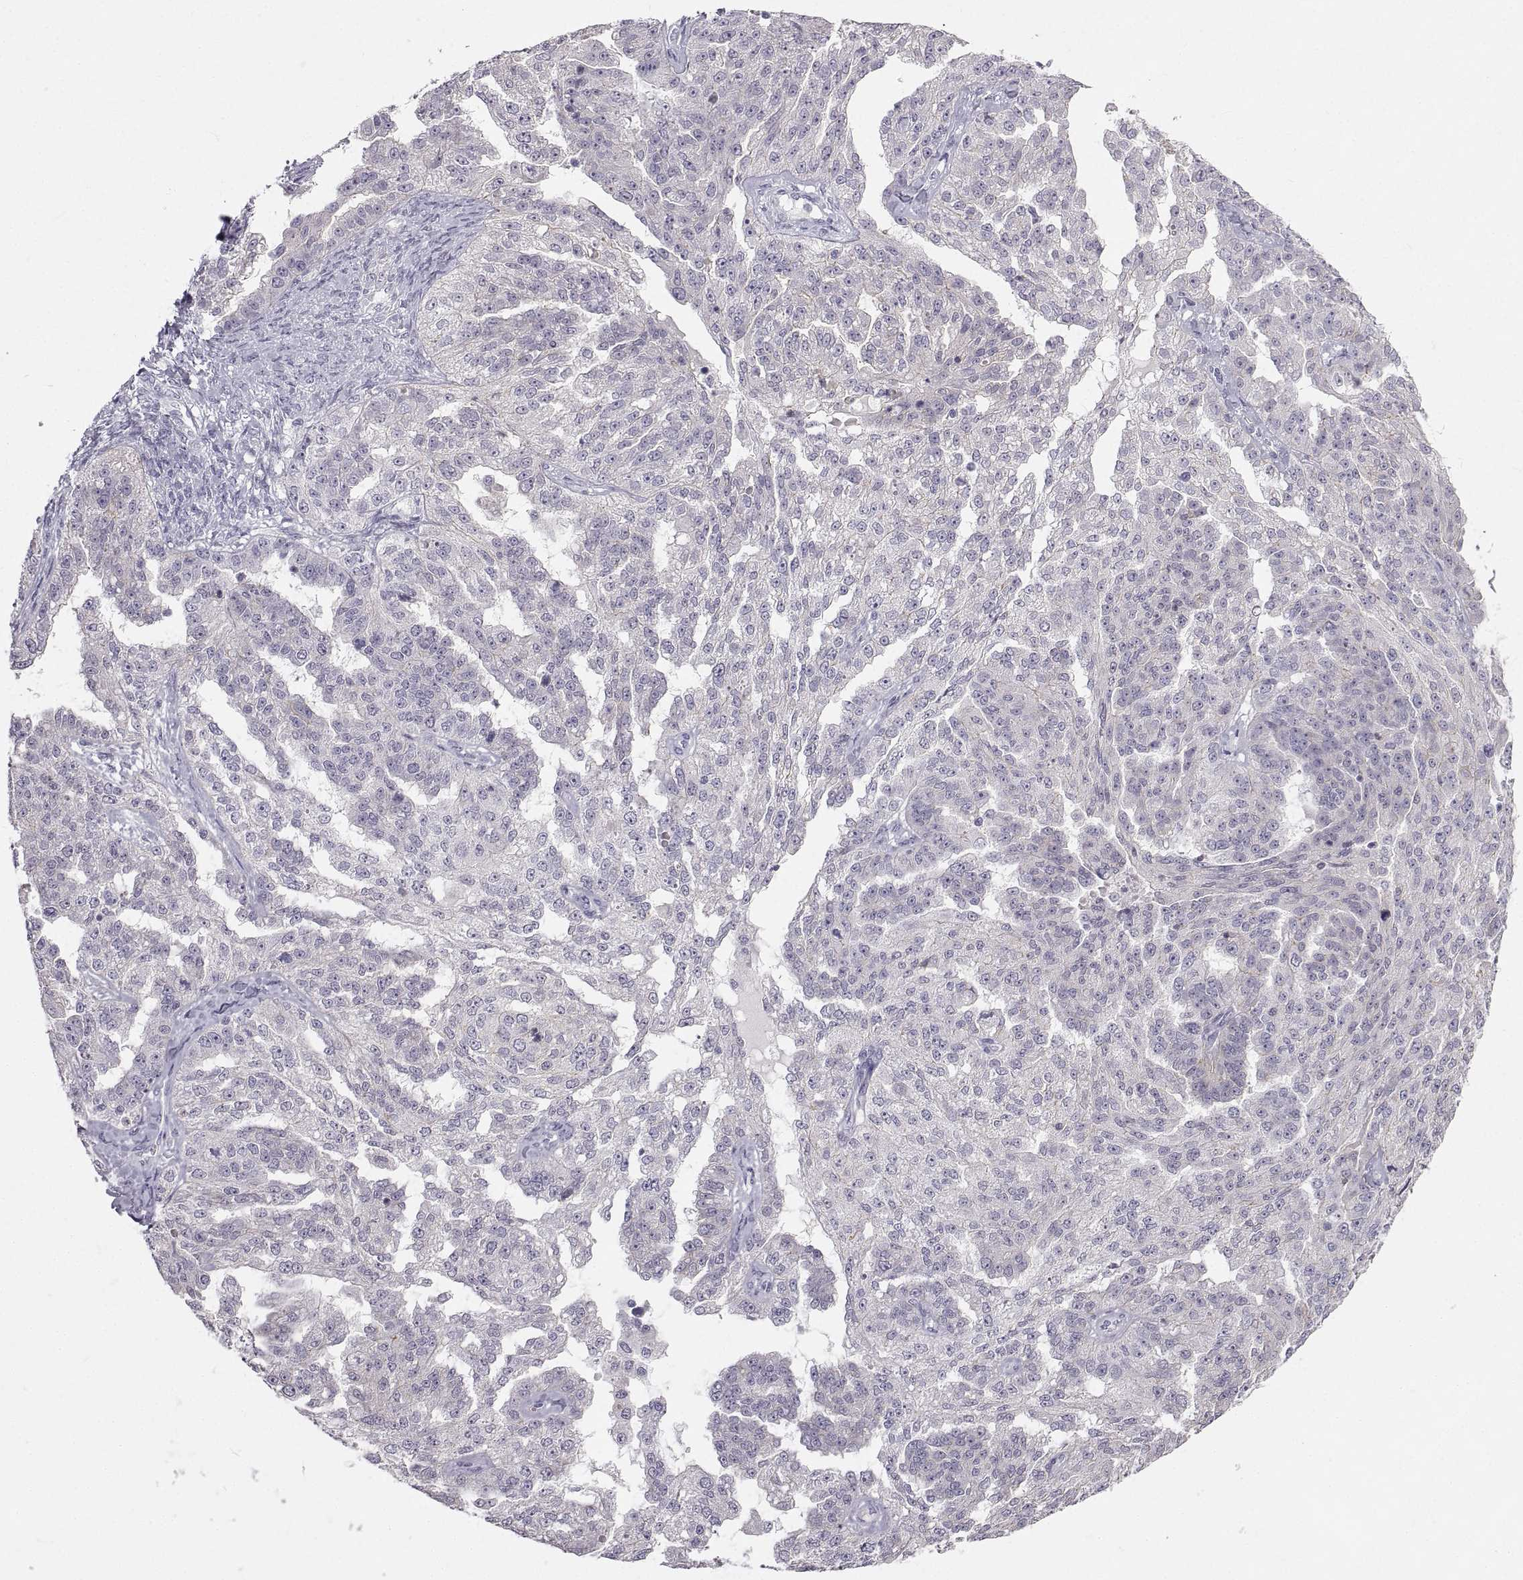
{"staining": {"intensity": "negative", "quantity": "none", "location": "none"}, "tissue": "ovarian cancer", "cell_type": "Tumor cells", "image_type": "cancer", "snomed": [{"axis": "morphology", "description": "Cystadenocarcinoma, serous, NOS"}, {"axis": "topography", "description": "Ovary"}], "caption": "There is no significant expression in tumor cells of ovarian cancer. Nuclei are stained in blue.", "gene": "ZNF185", "patient": {"sex": "female", "age": 58}}